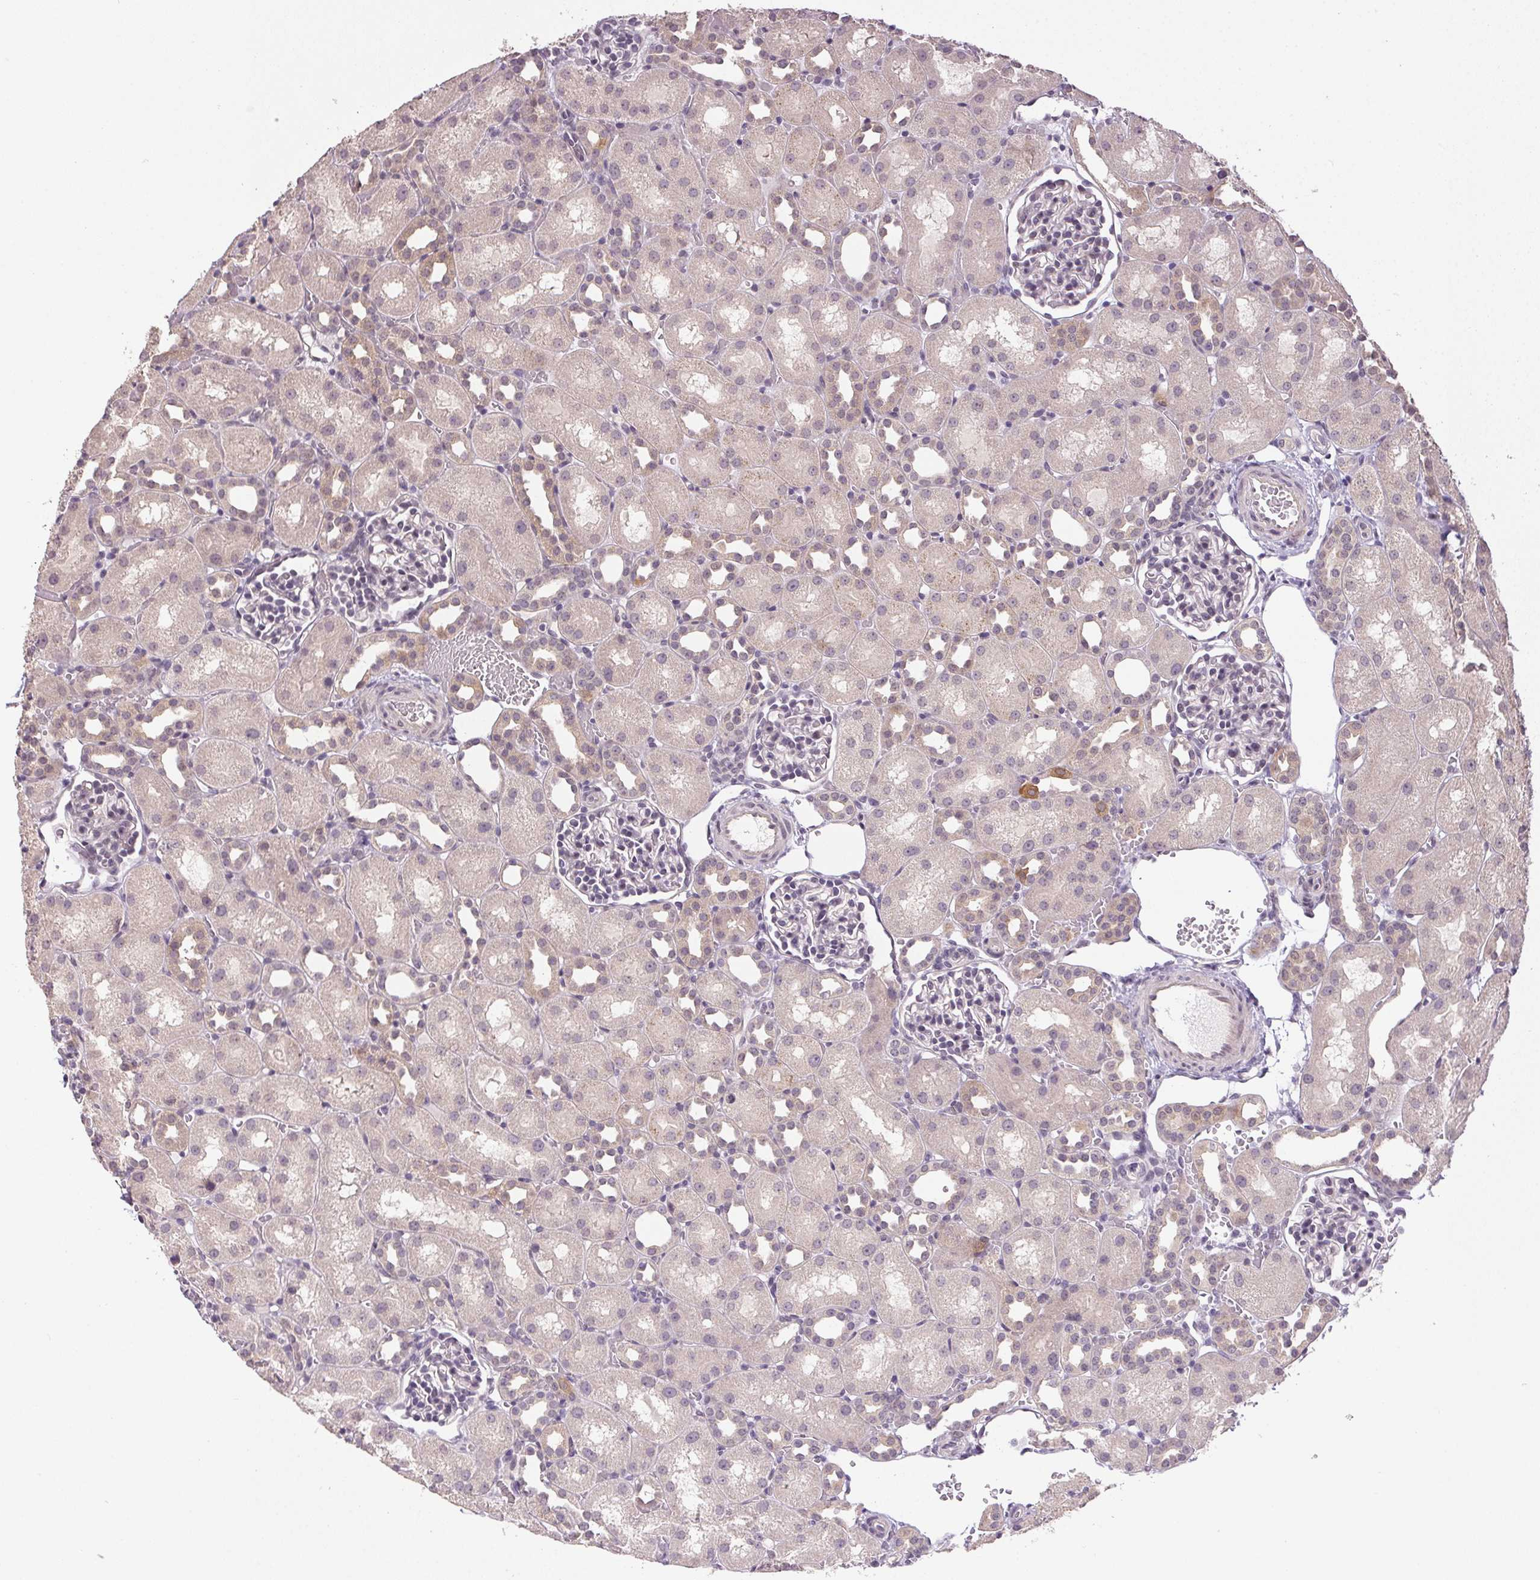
{"staining": {"intensity": "negative", "quantity": "none", "location": "none"}, "tissue": "kidney", "cell_type": "Cells in glomeruli", "image_type": "normal", "snomed": [{"axis": "morphology", "description": "Normal tissue, NOS"}, {"axis": "topography", "description": "Kidney"}], "caption": "Immunohistochemistry (IHC) photomicrograph of normal kidney: kidney stained with DAB reveals no significant protein expression in cells in glomeruli. The staining is performed using DAB (3,3'-diaminobenzidine) brown chromogen with nuclei counter-stained in using hematoxylin.", "gene": "PPP4R4", "patient": {"sex": "male", "age": 1}}